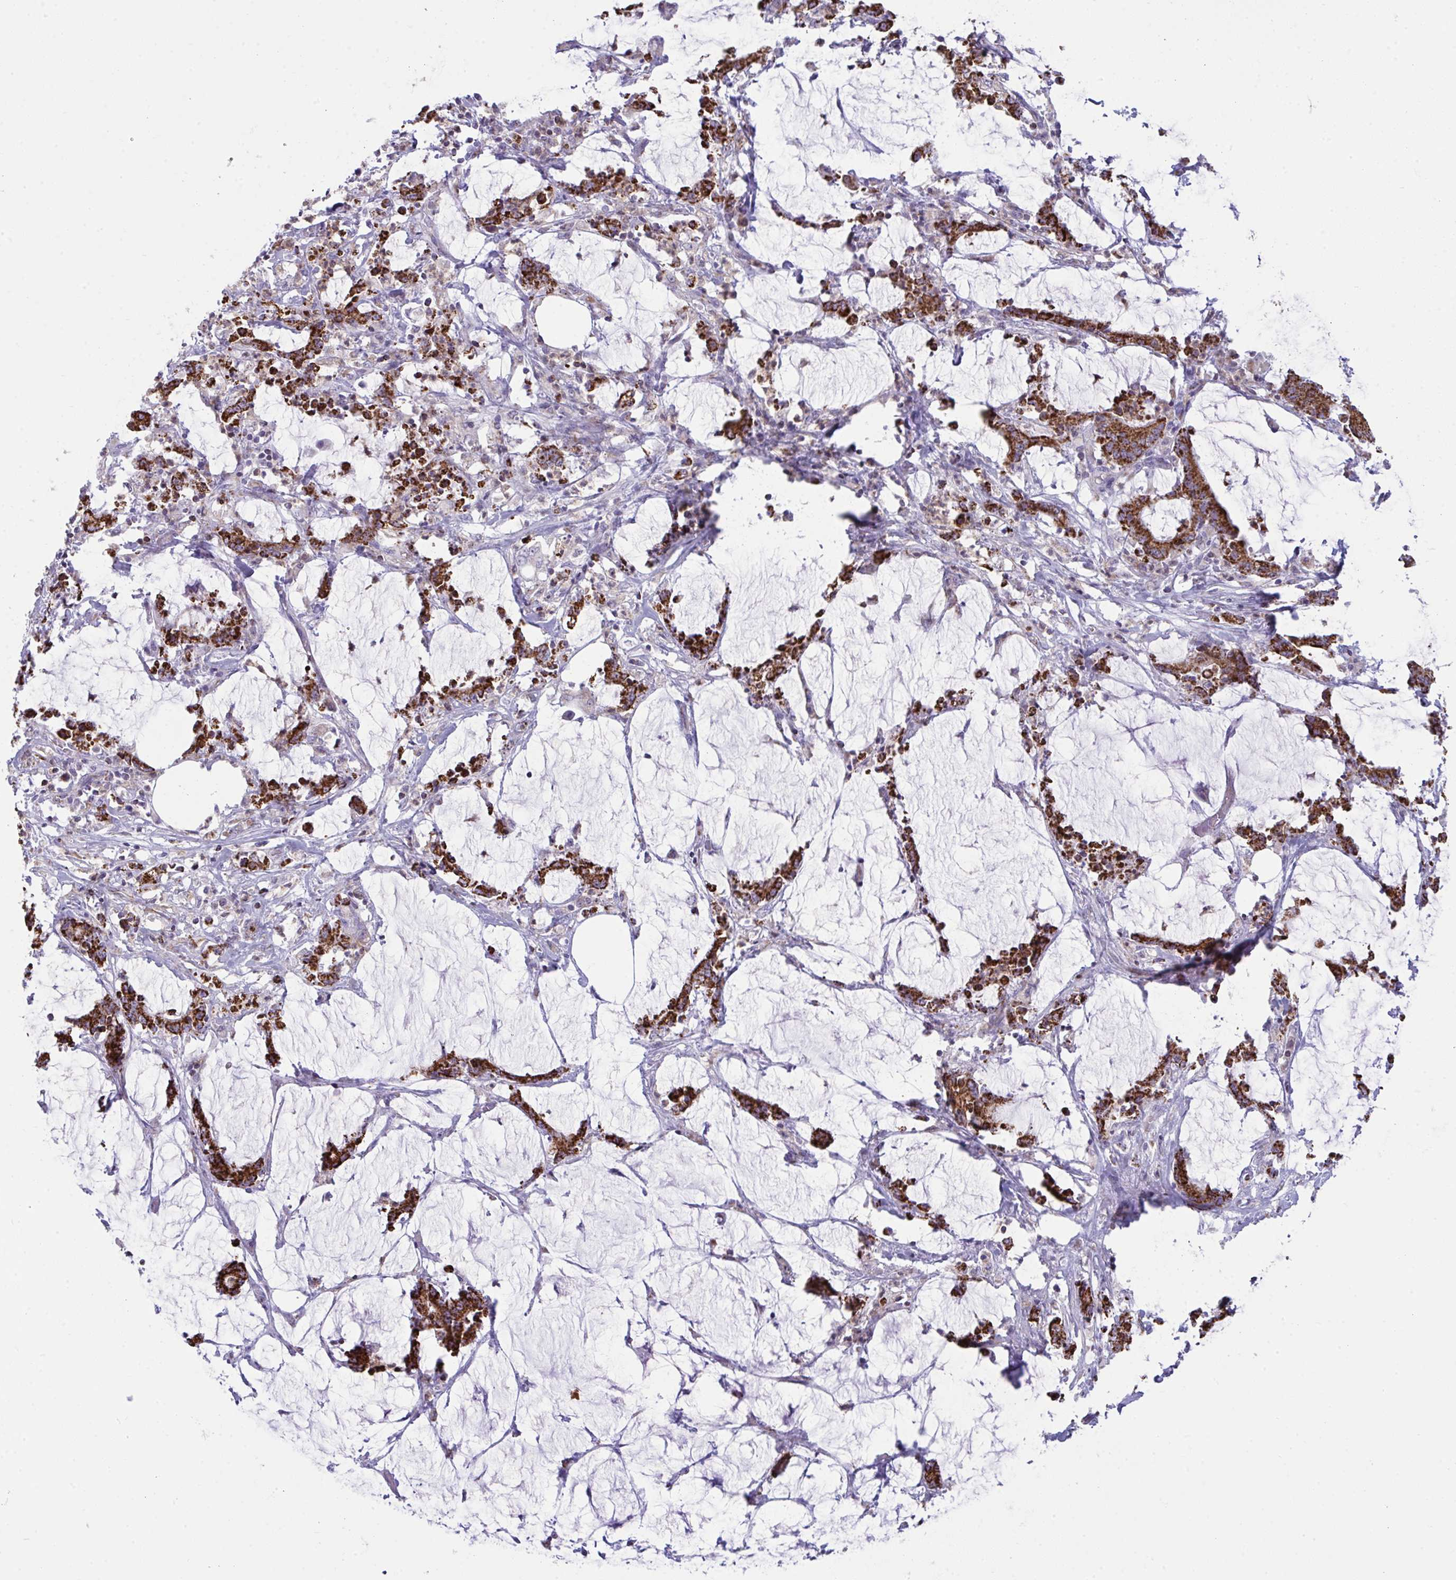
{"staining": {"intensity": "strong", "quantity": ">75%", "location": "cytoplasmic/membranous"}, "tissue": "stomach cancer", "cell_type": "Tumor cells", "image_type": "cancer", "snomed": [{"axis": "morphology", "description": "Adenocarcinoma, NOS"}, {"axis": "topography", "description": "Stomach, upper"}], "caption": "Stomach adenocarcinoma stained with a brown dye exhibits strong cytoplasmic/membranous positive expression in approximately >75% of tumor cells.", "gene": "PLA2G12B", "patient": {"sex": "male", "age": 68}}